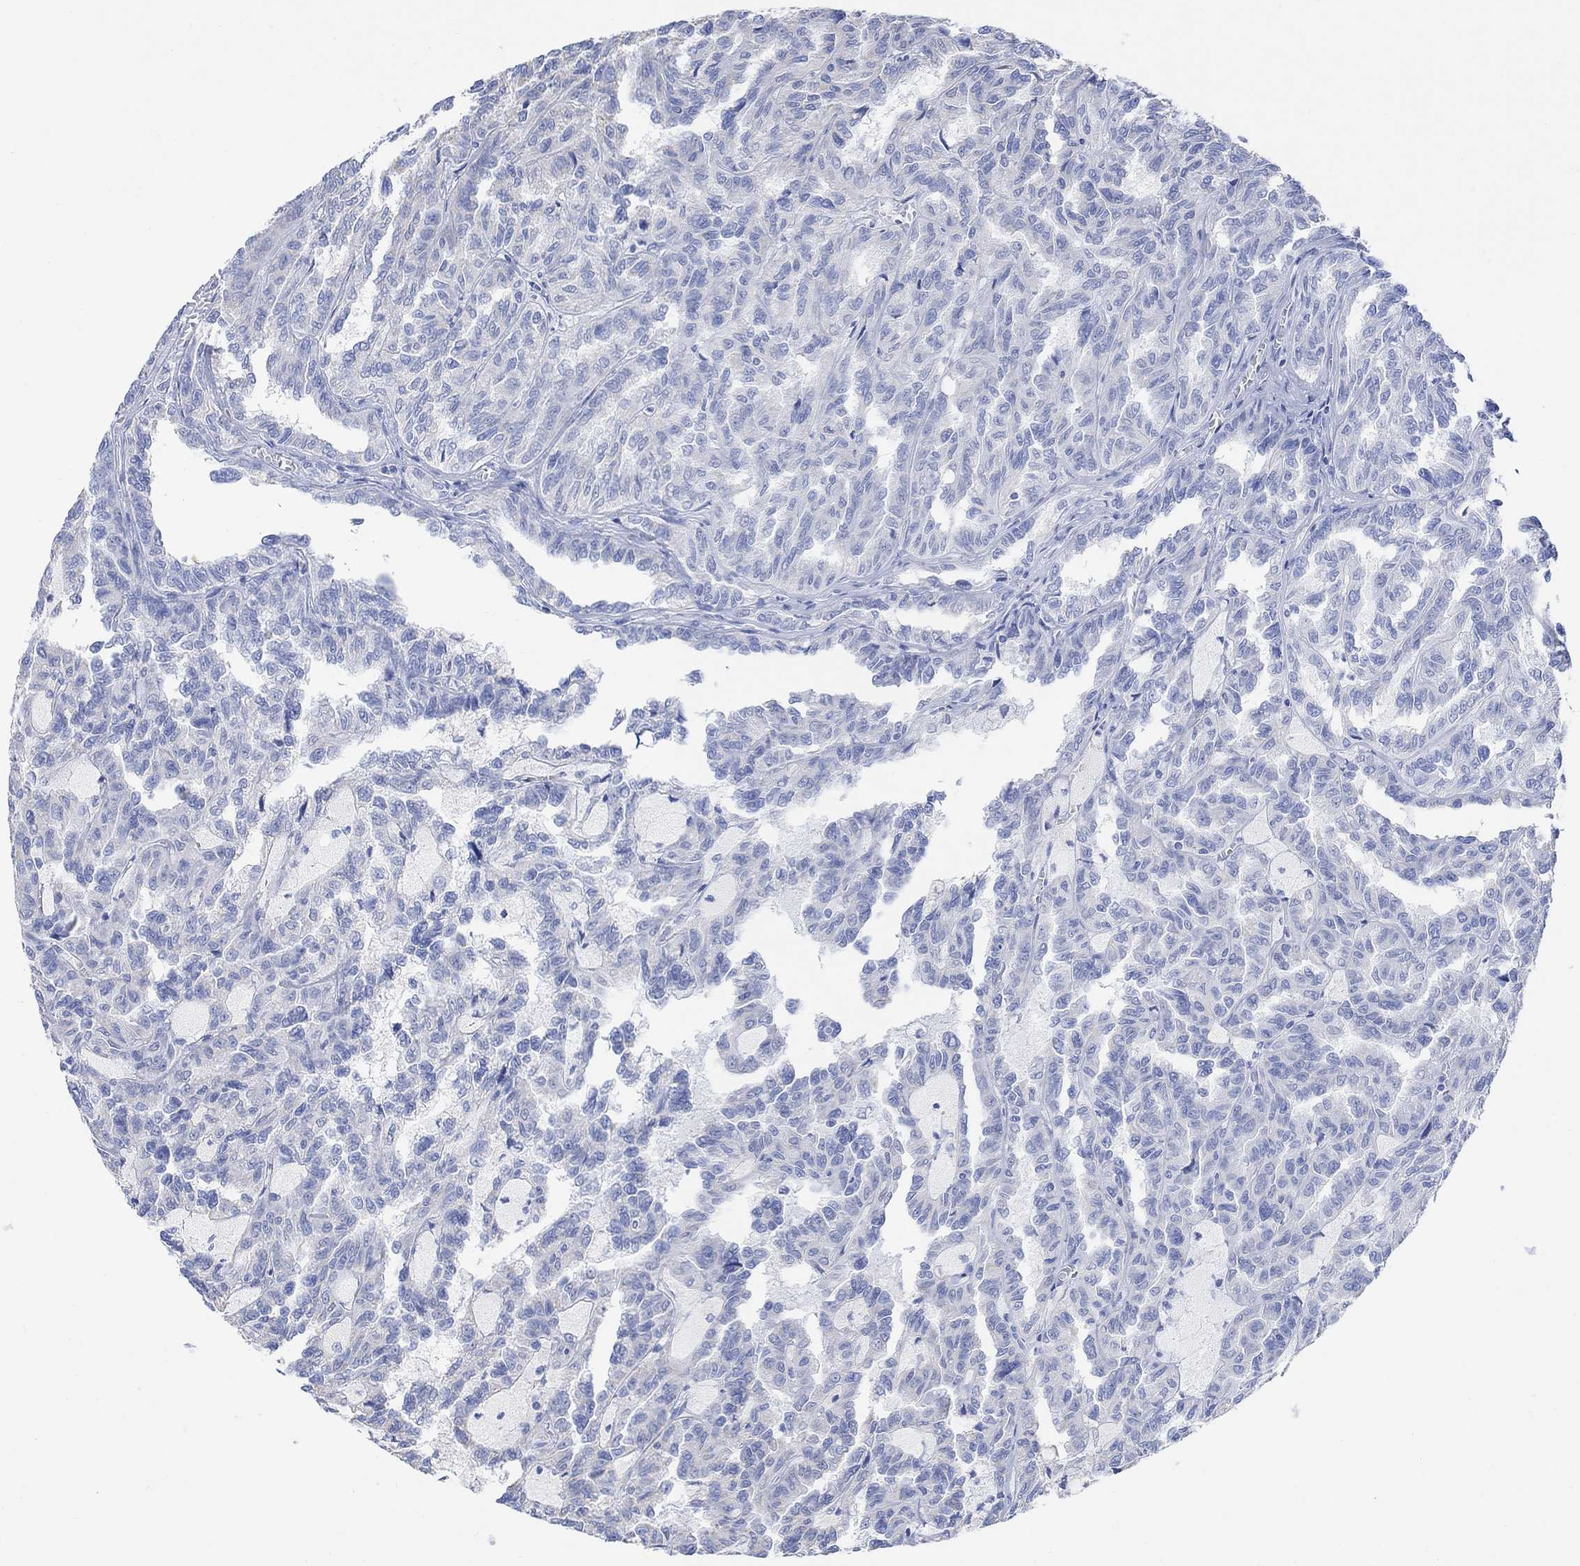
{"staining": {"intensity": "negative", "quantity": "none", "location": "none"}, "tissue": "renal cancer", "cell_type": "Tumor cells", "image_type": "cancer", "snomed": [{"axis": "morphology", "description": "Adenocarcinoma, NOS"}, {"axis": "topography", "description": "Kidney"}], "caption": "The photomicrograph displays no staining of tumor cells in renal cancer.", "gene": "SYT12", "patient": {"sex": "male", "age": 79}}